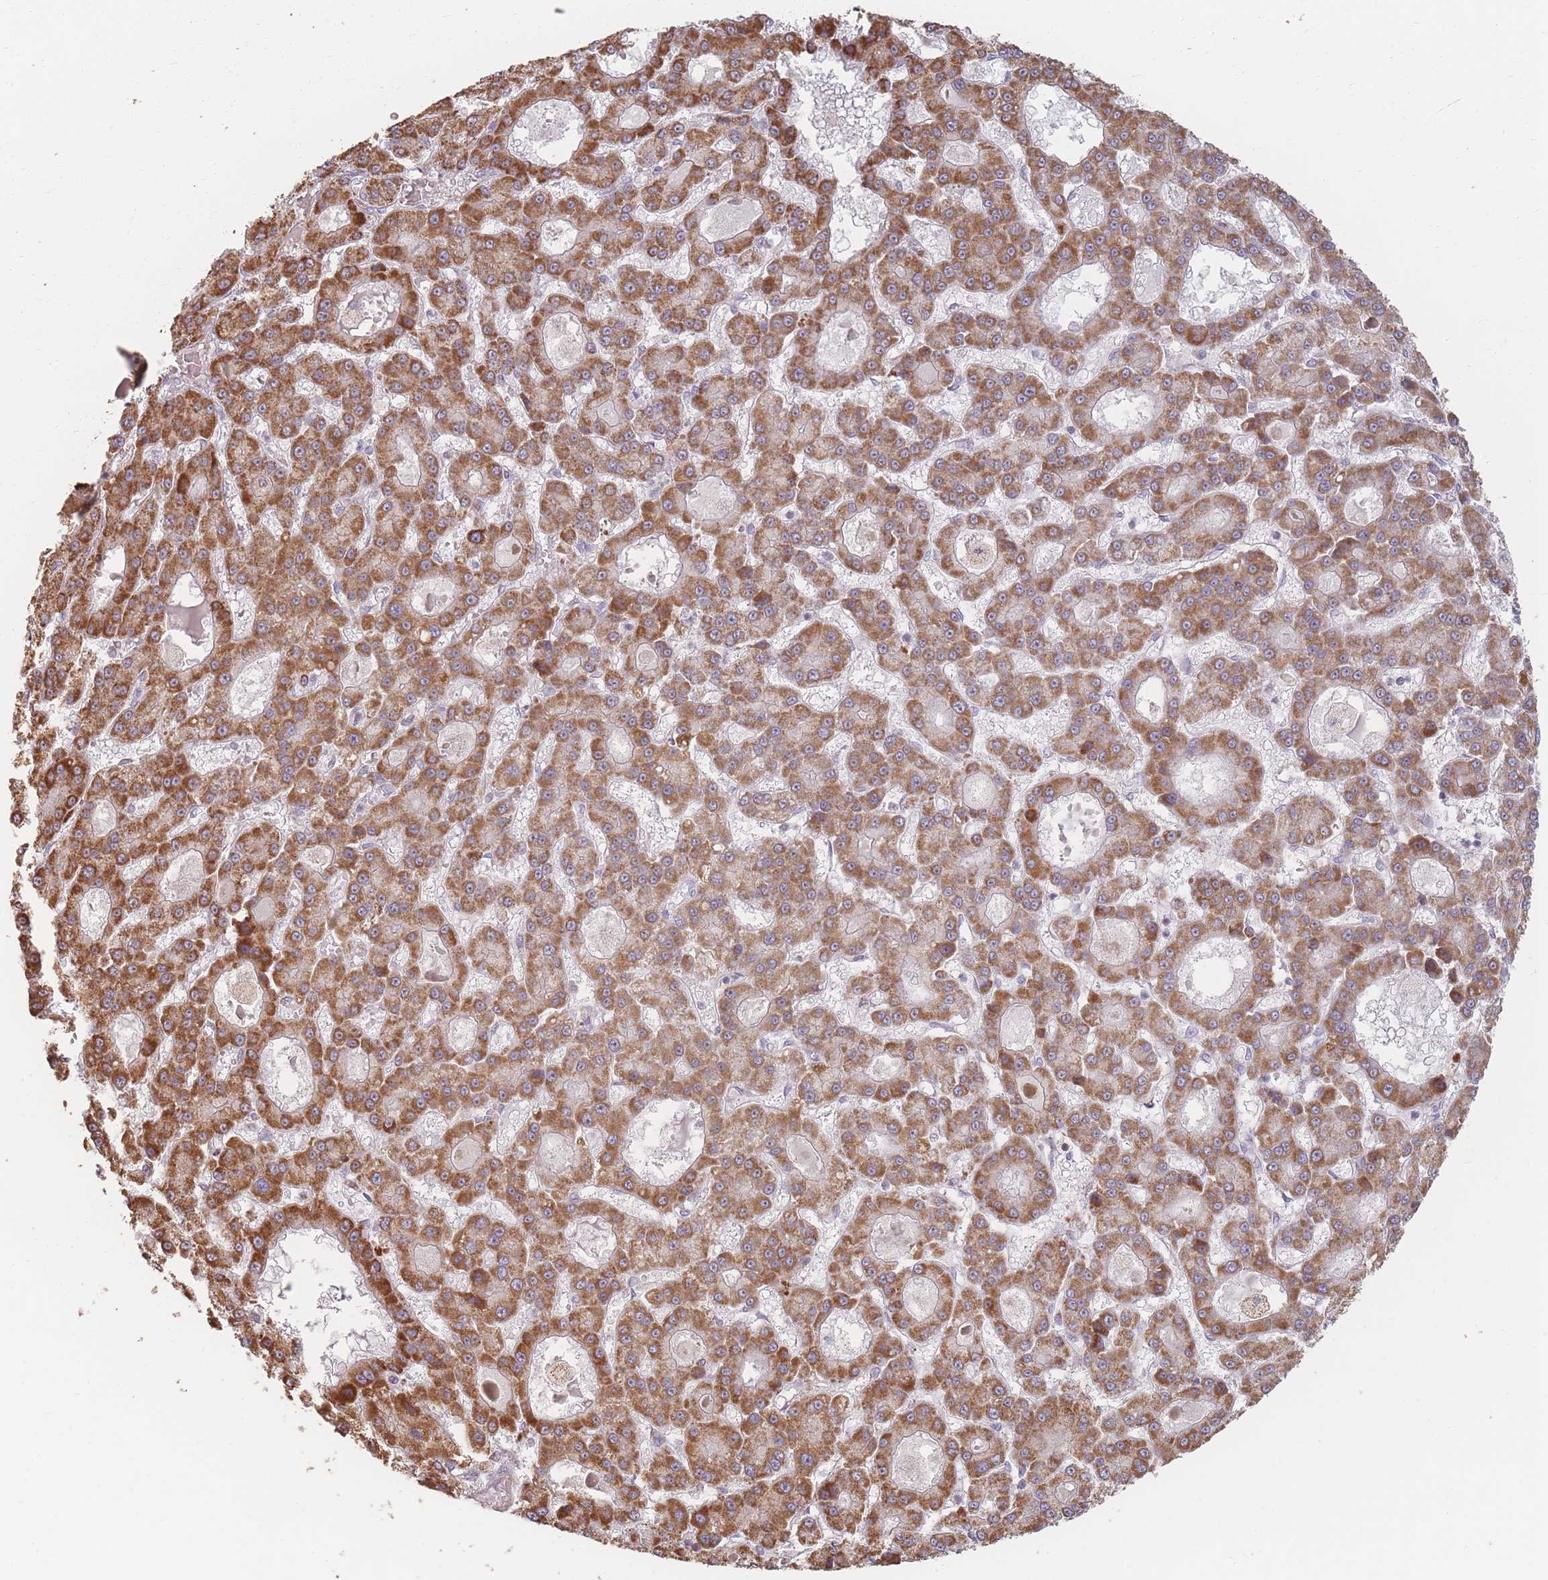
{"staining": {"intensity": "moderate", "quantity": ">75%", "location": "cytoplasmic/membranous"}, "tissue": "liver cancer", "cell_type": "Tumor cells", "image_type": "cancer", "snomed": [{"axis": "morphology", "description": "Carcinoma, Hepatocellular, NOS"}, {"axis": "topography", "description": "Liver"}], "caption": "Liver cancer (hepatocellular carcinoma) stained for a protein demonstrates moderate cytoplasmic/membranous positivity in tumor cells. Immunohistochemistry (ihc) stains the protein of interest in brown and the nuclei are stained blue.", "gene": "ESRP2", "patient": {"sex": "male", "age": 70}}